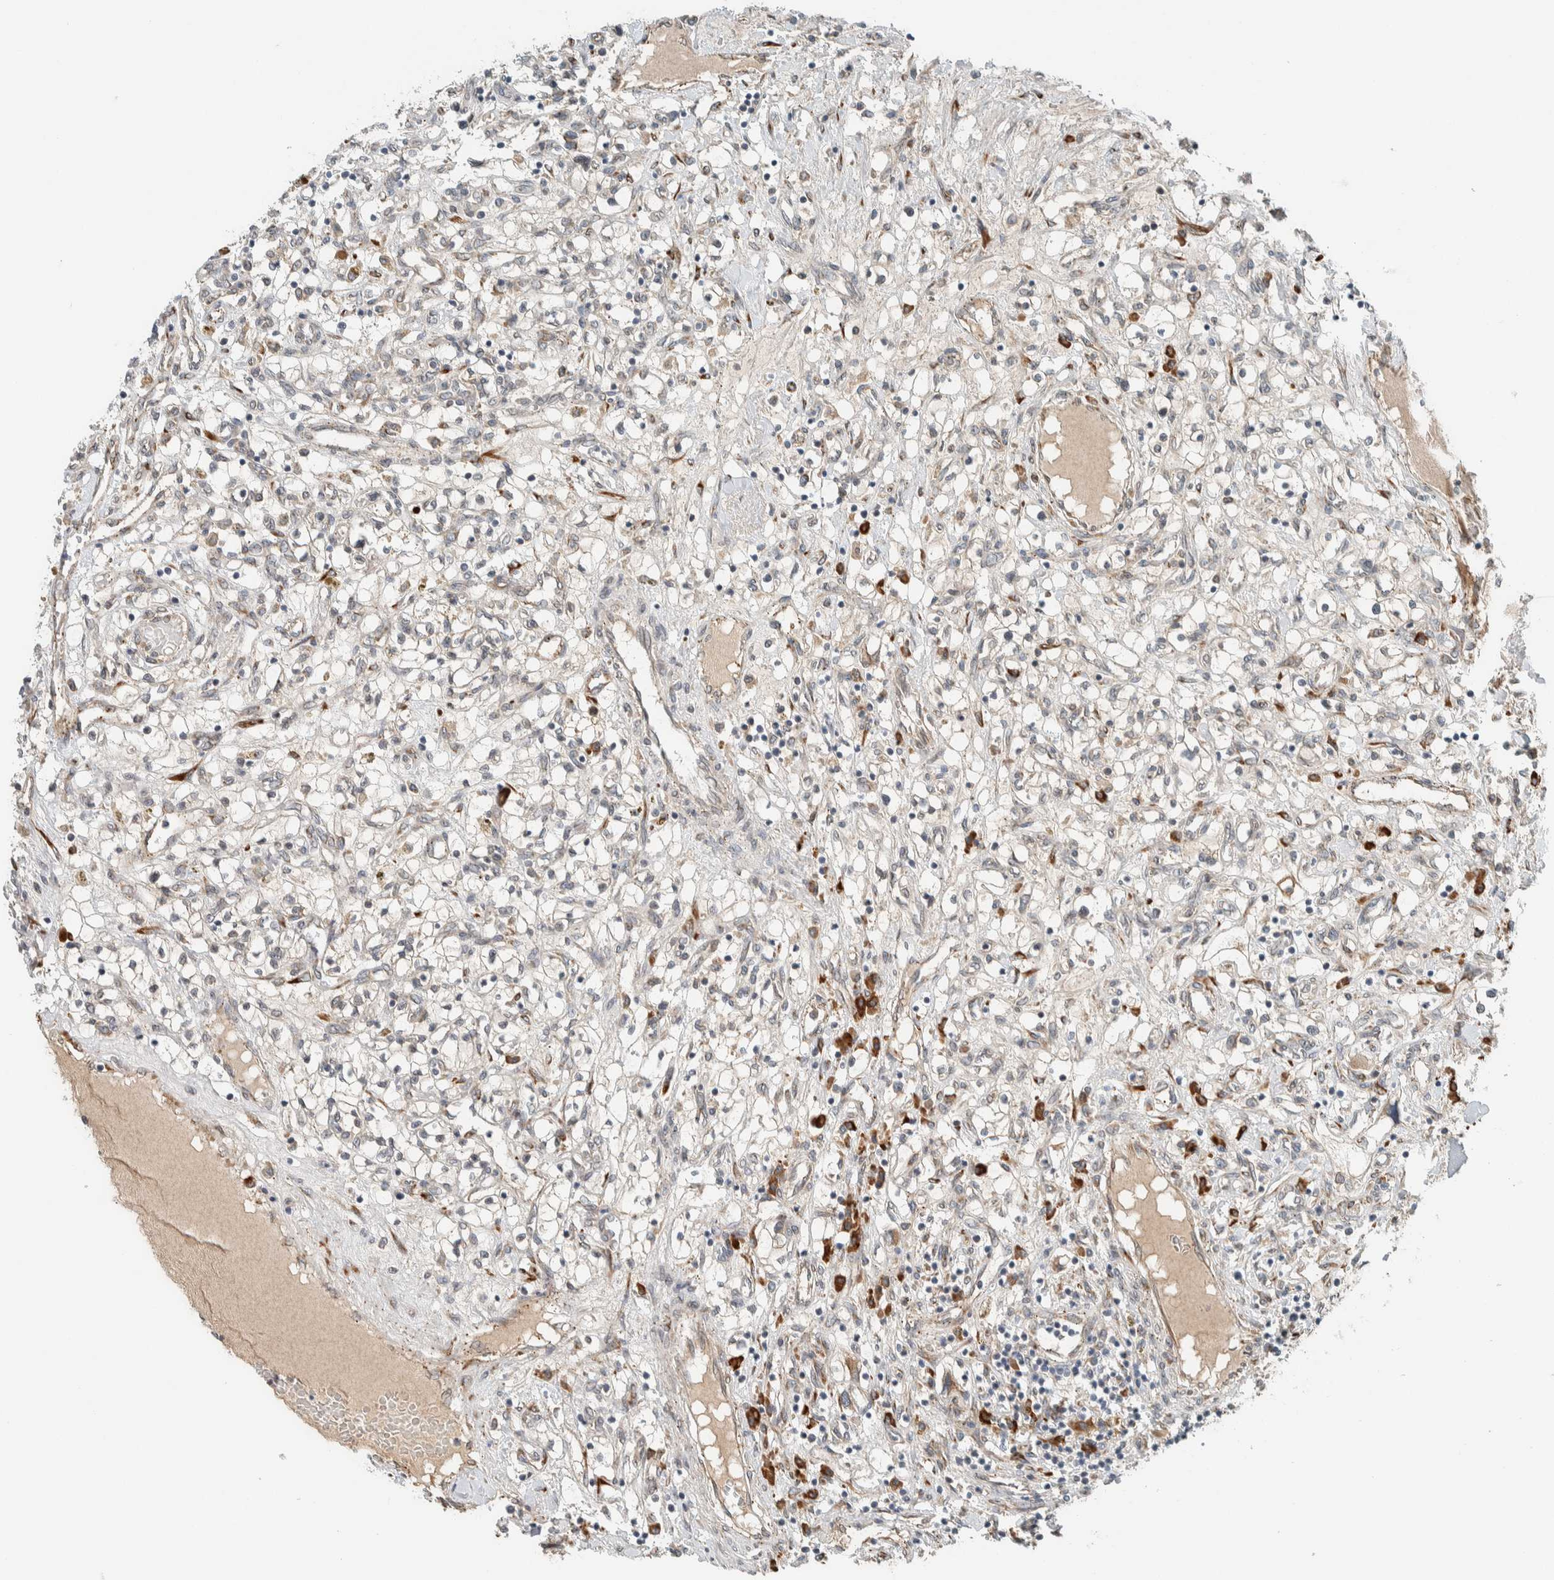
{"staining": {"intensity": "weak", "quantity": "<25%", "location": "cytoplasmic/membranous"}, "tissue": "renal cancer", "cell_type": "Tumor cells", "image_type": "cancer", "snomed": [{"axis": "morphology", "description": "Adenocarcinoma, NOS"}, {"axis": "topography", "description": "Kidney"}], "caption": "There is no significant staining in tumor cells of renal adenocarcinoma.", "gene": "CTBP2", "patient": {"sex": "male", "age": 68}}